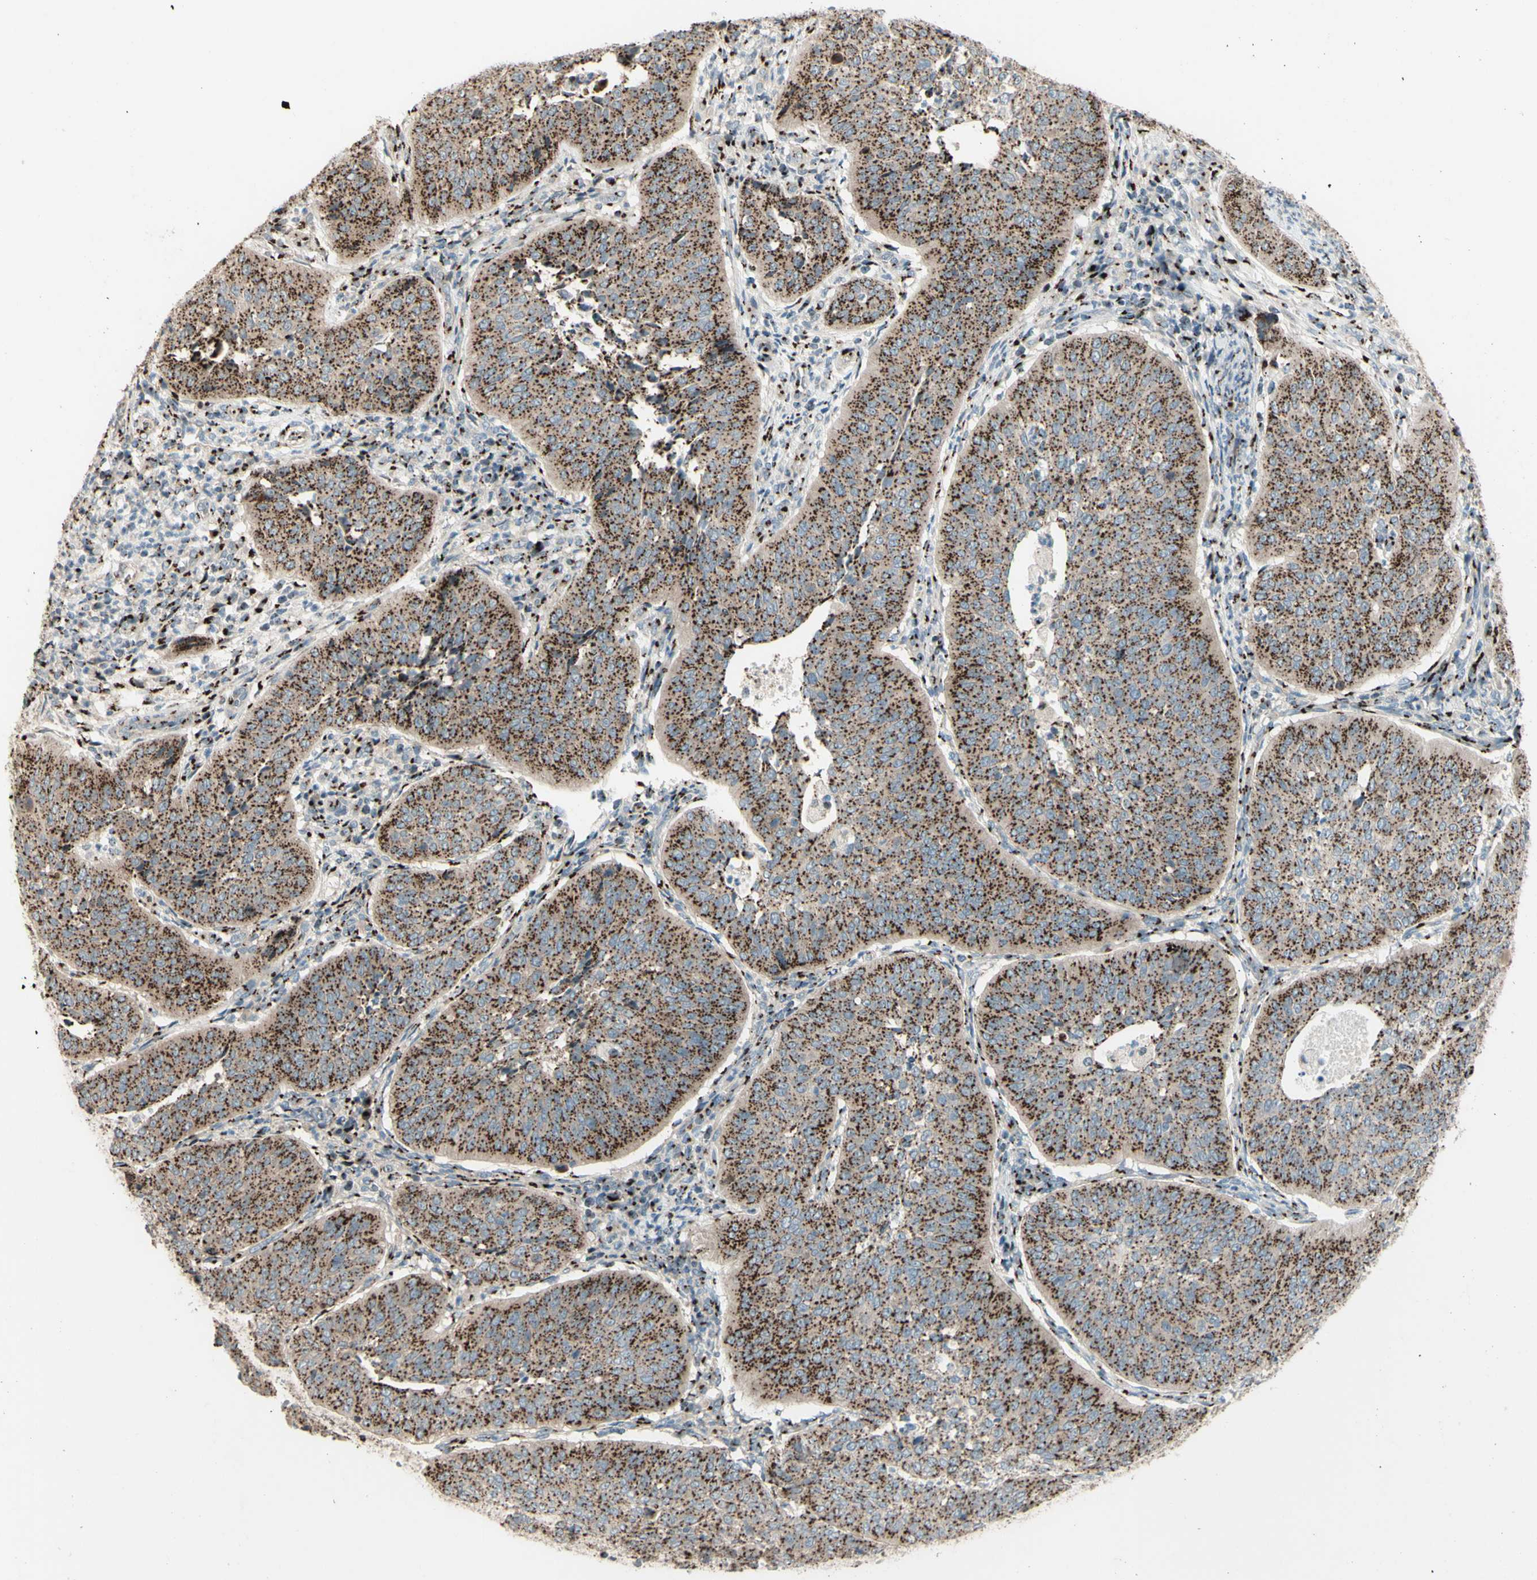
{"staining": {"intensity": "moderate", "quantity": ">75%", "location": "cytoplasmic/membranous"}, "tissue": "cervical cancer", "cell_type": "Tumor cells", "image_type": "cancer", "snomed": [{"axis": "morphology", "description": "Normal tissue, NOS"}, {"axis": "morphology", "description": "Squamous cell carcinoma, NOS"}, {"axis": "topography", "description": "Cervix"}], "caption": "High-magnification brightfield microscopy of cervical cancer (squamous cell carcinoma) stained with DAB (3,3'-diaminobenzidine) (brown) and counterstained with hematoxylin (blue). tumor cells exhibit moderate cytoplasmic/membranous positivity is appreciated in about>75% of cells.", "gene": "BPNT2", "patient": {"sex": "female", "age": 39}}